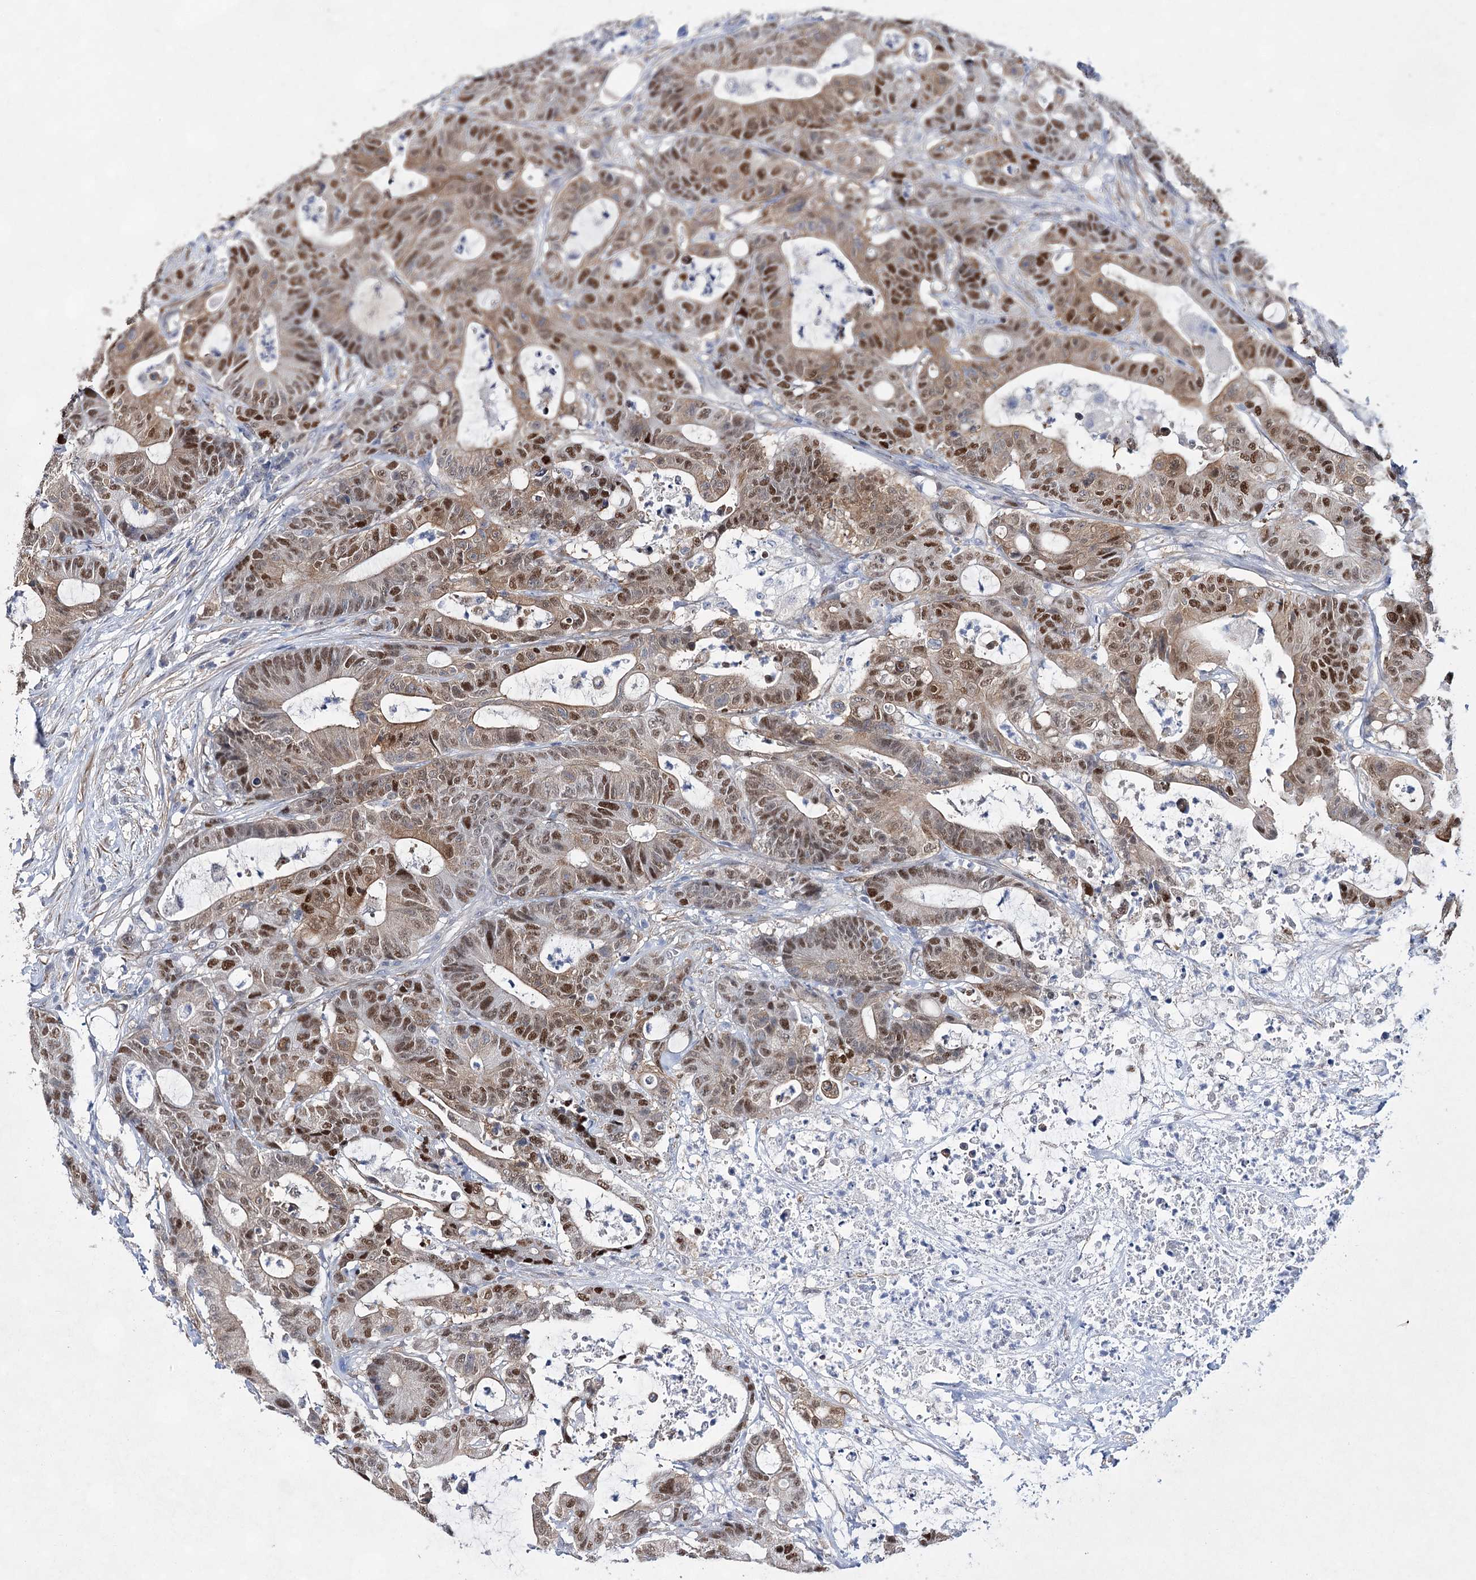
{"staining": {"intensity": "moderate", "quantity": ">75%", "location": "nuclear"}, "tissue": "colorectal cancer", "cell_type": "Tumor cells", "image_type": "cancer", "snomed": [{"axis": "morphology", "description": "Adenocarcinoma, NOS"}, {"axis": "topography", "description": "Colon"}], "caption": "Protein staining by IHC exhibits moderate nuclear expression in about >75% of tumor cells in colorectal cancer (adenocarcinoma).", "gene": "UGDH", "patient": {"sex": "female", "age": 84}}